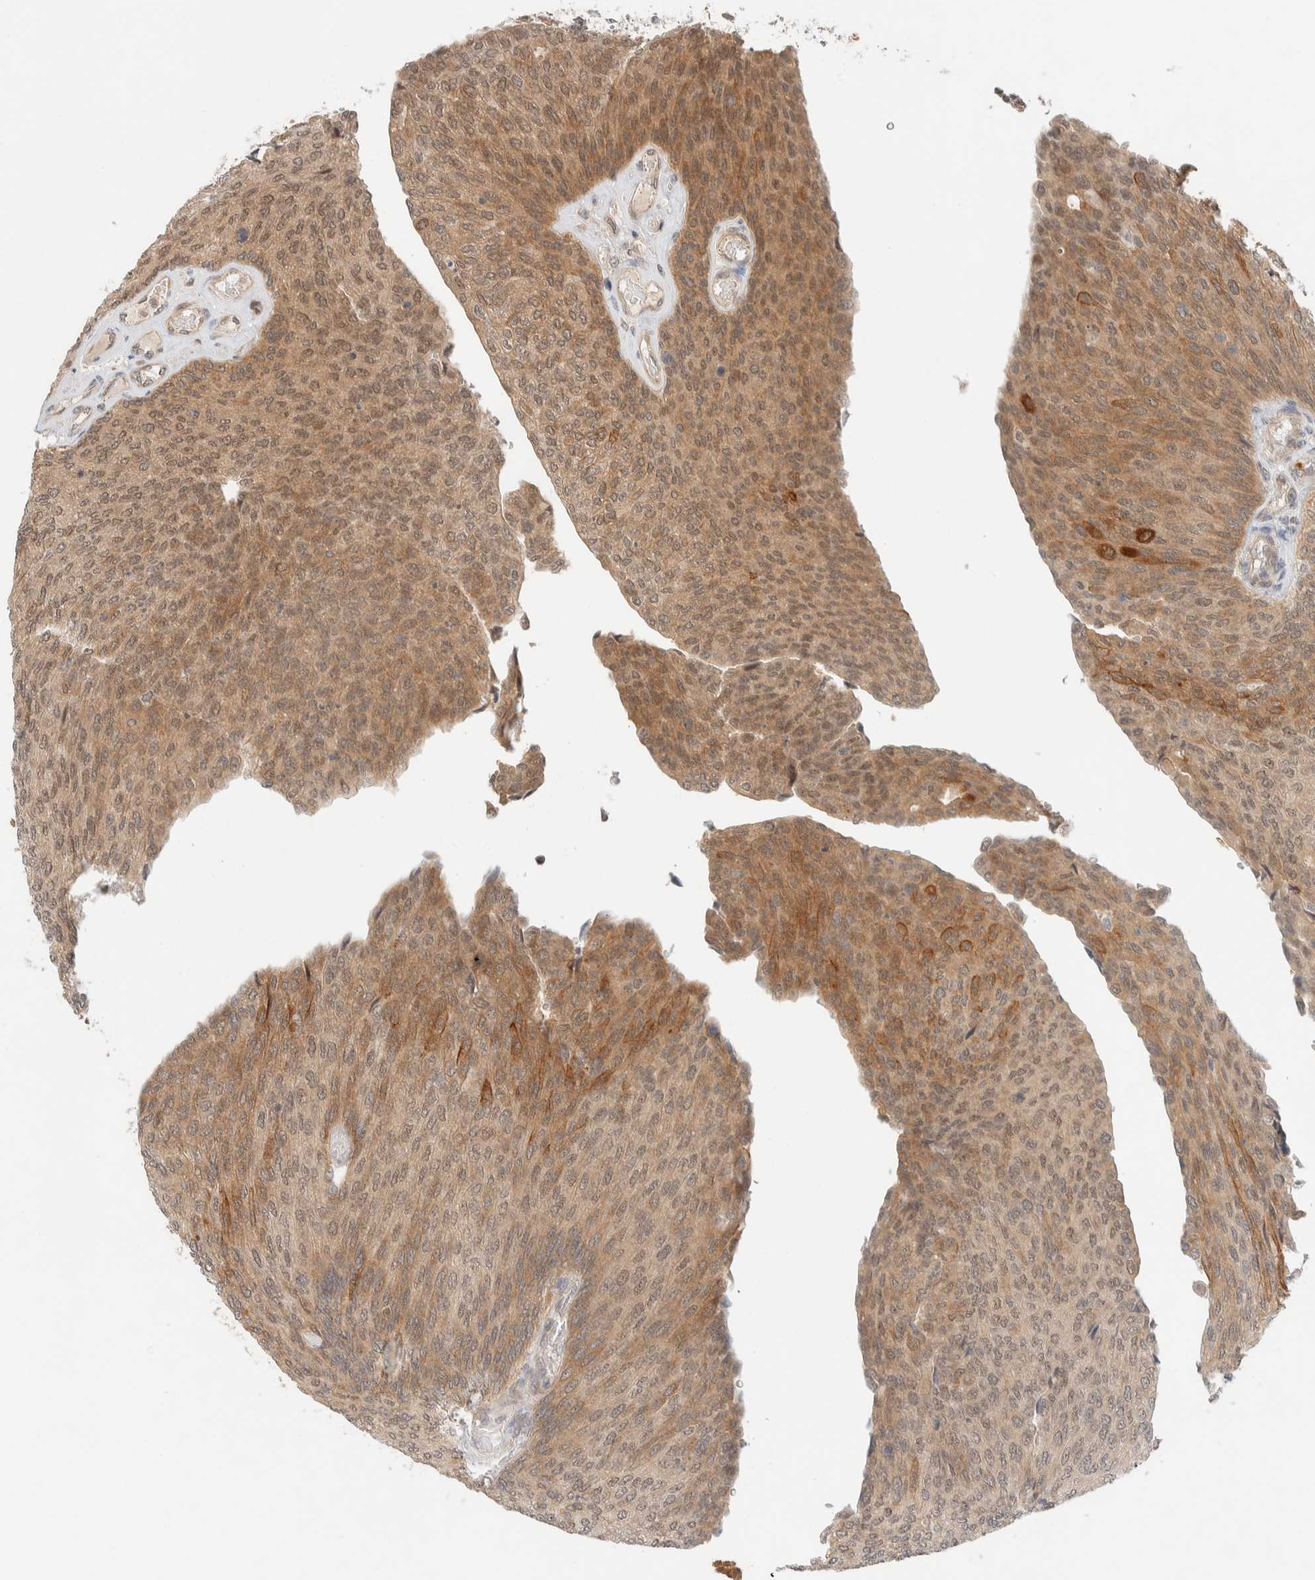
{"staining": {"intensity": "moderate", "quantity": ">75%", "location": "cytoplasmic/membranous"}, "tissue": "urothelial cancer", "cell_type": "Tumor cells", "image_type": "cancer", "snomed": [{"axis": "morphology", "description": "Urothelial carcinoma, Low grade"}, {"axis": "topography", "description": "Urinary bladder"}], "caption": "High-magnification brightfield microscopy of low-grade urothelial carcinoma stained with DAB (3,3'-diaminobenzidine) (brown) and counterstained with hematoxylin (blue). tumor cells exhibit moderate cytoplasmic/membranous positivity is seen in approximately>75% of cells.", "gene": "C8orf76", "patient": {"sex": "female", "age": 79}}